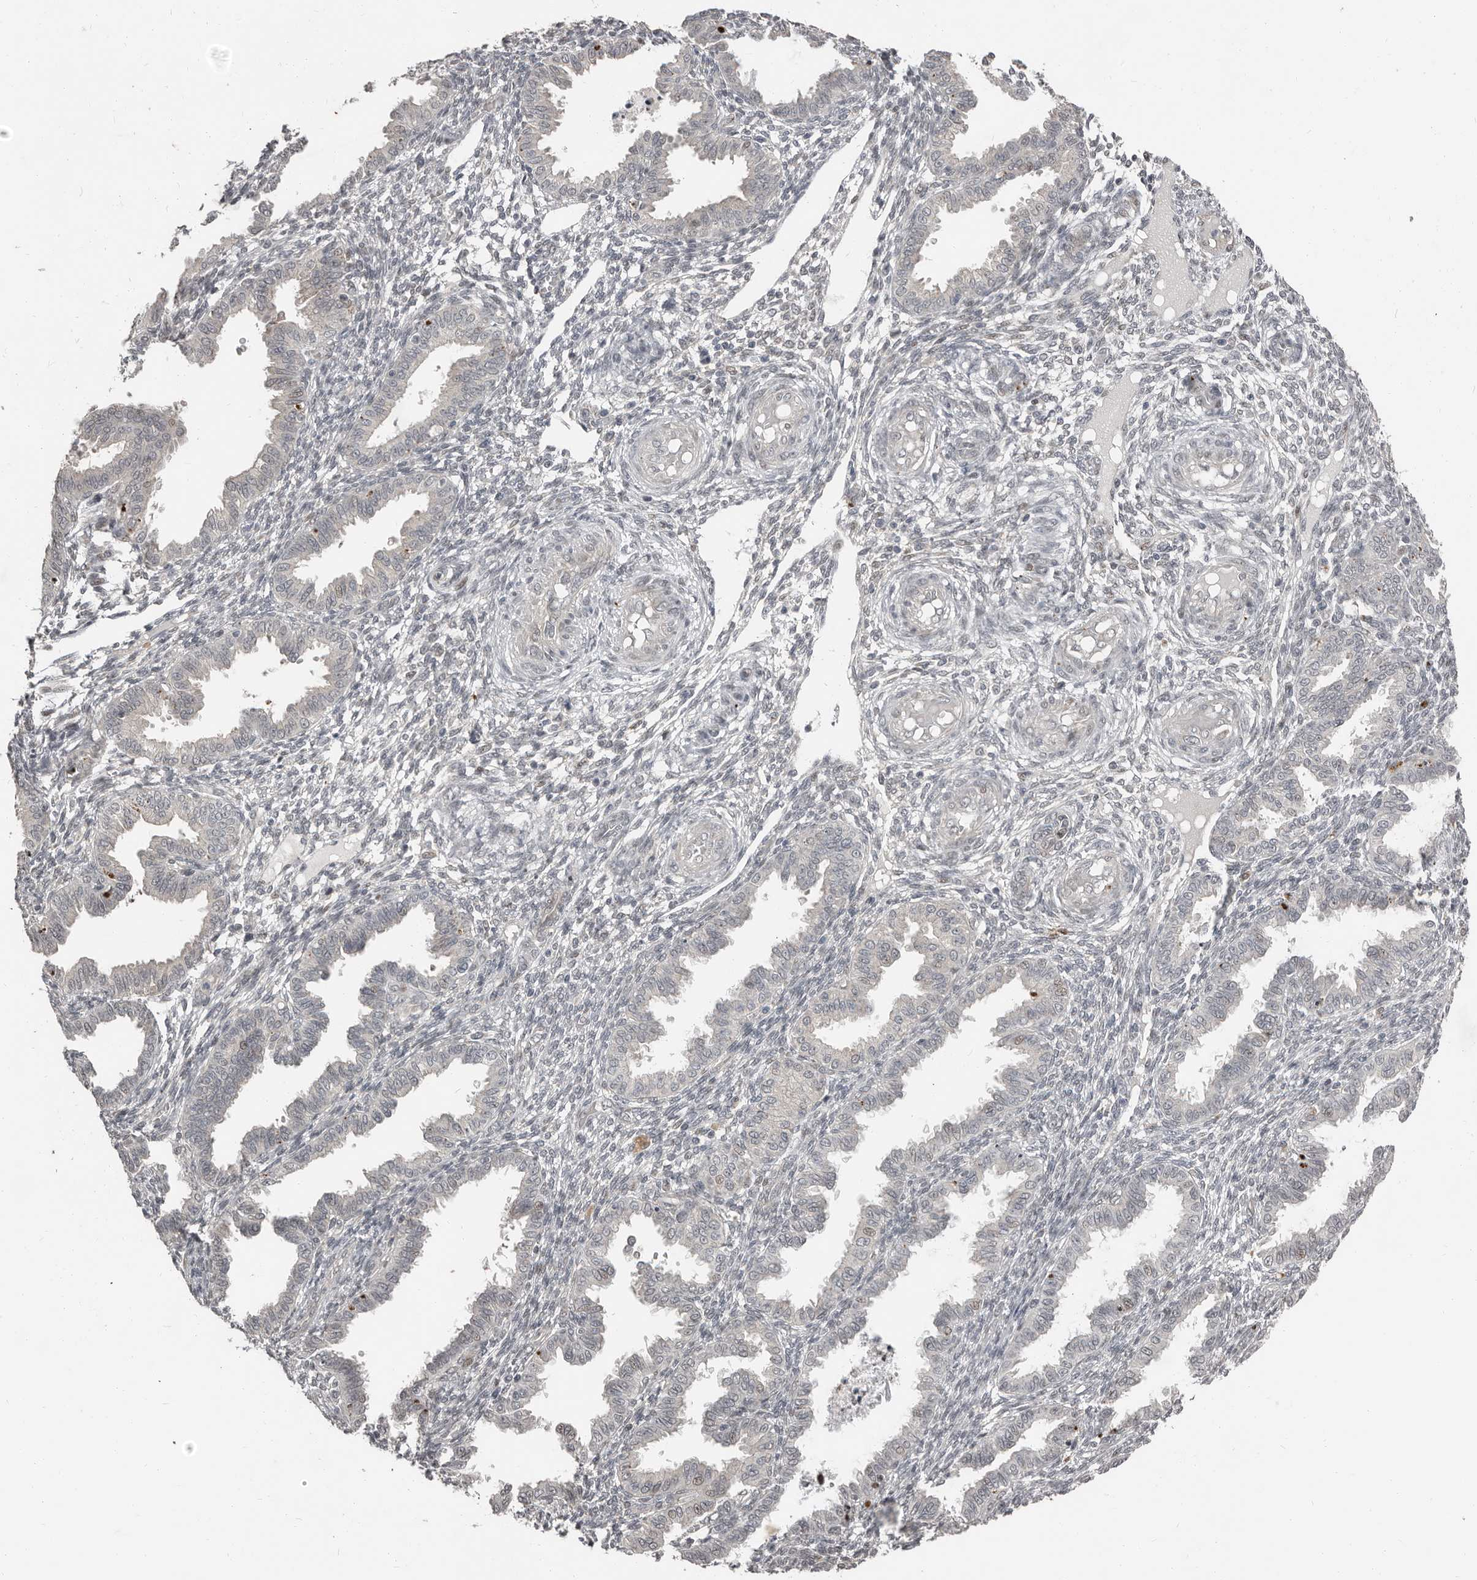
{"staining": {"intensity": "negative", "quantity": "none", "location": "none"}, "tissue": "endometrium", "cell_type": "Cells in endometrial stroma", "image_type": "normal", "snomed": [{"axis": "morphology", "description": "Normal tissue, NOS"}, {"axis": "topography", "description": "Endometrium"}], "caption": "An immunohistochemistry histopathology image of normal endometrium is shown. There is no staining in cells in endometrial stroma of endometrium. (DAB (3,3'-diaminobenzidine) immunohistochemistry (IHC) with hematoxylin counter stain).", "gene": "APOL6", "patient": {"sex": "female", "age": 33}}